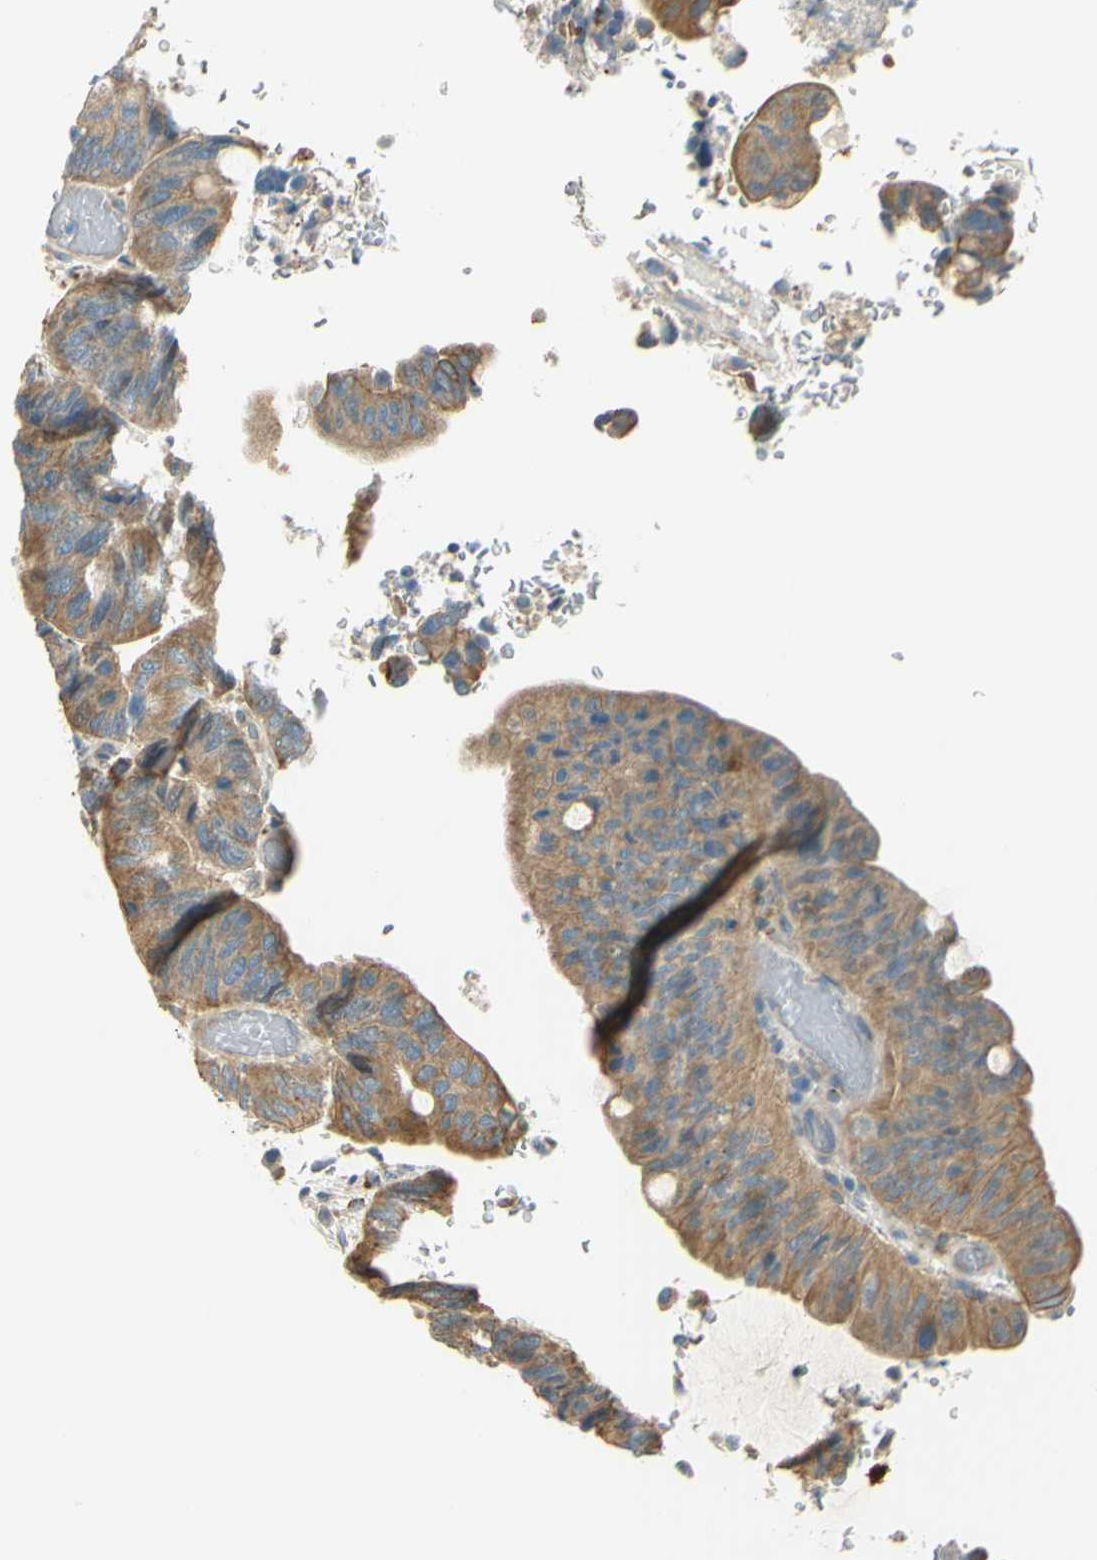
{"staining": {"intensity": "moderate", "quantity": ">75%", "location": "cytoplasmic/membranous"}, "tissue": "colorectal cancer", "cell_type": "Tumor cells", "image_type": "cancer", "snomed": [{"axis": "morphology", "description": "Normal tissue, NOS"}, {"axis": "morphology", "description": "Adenocarcinoma, NOS"}, {"axis": "topography", "description": "Rectum"}, {"axis": "topography", "description": "Peripheral nerve tissue"}], "caption": "IHC of human colorectal cancer shows medium levels of moderate cytoplasmic/membranous expression in about >75% of tumor cells.", "gene": "LAMA3", "patient": {"sex": "male", "age": 92}}